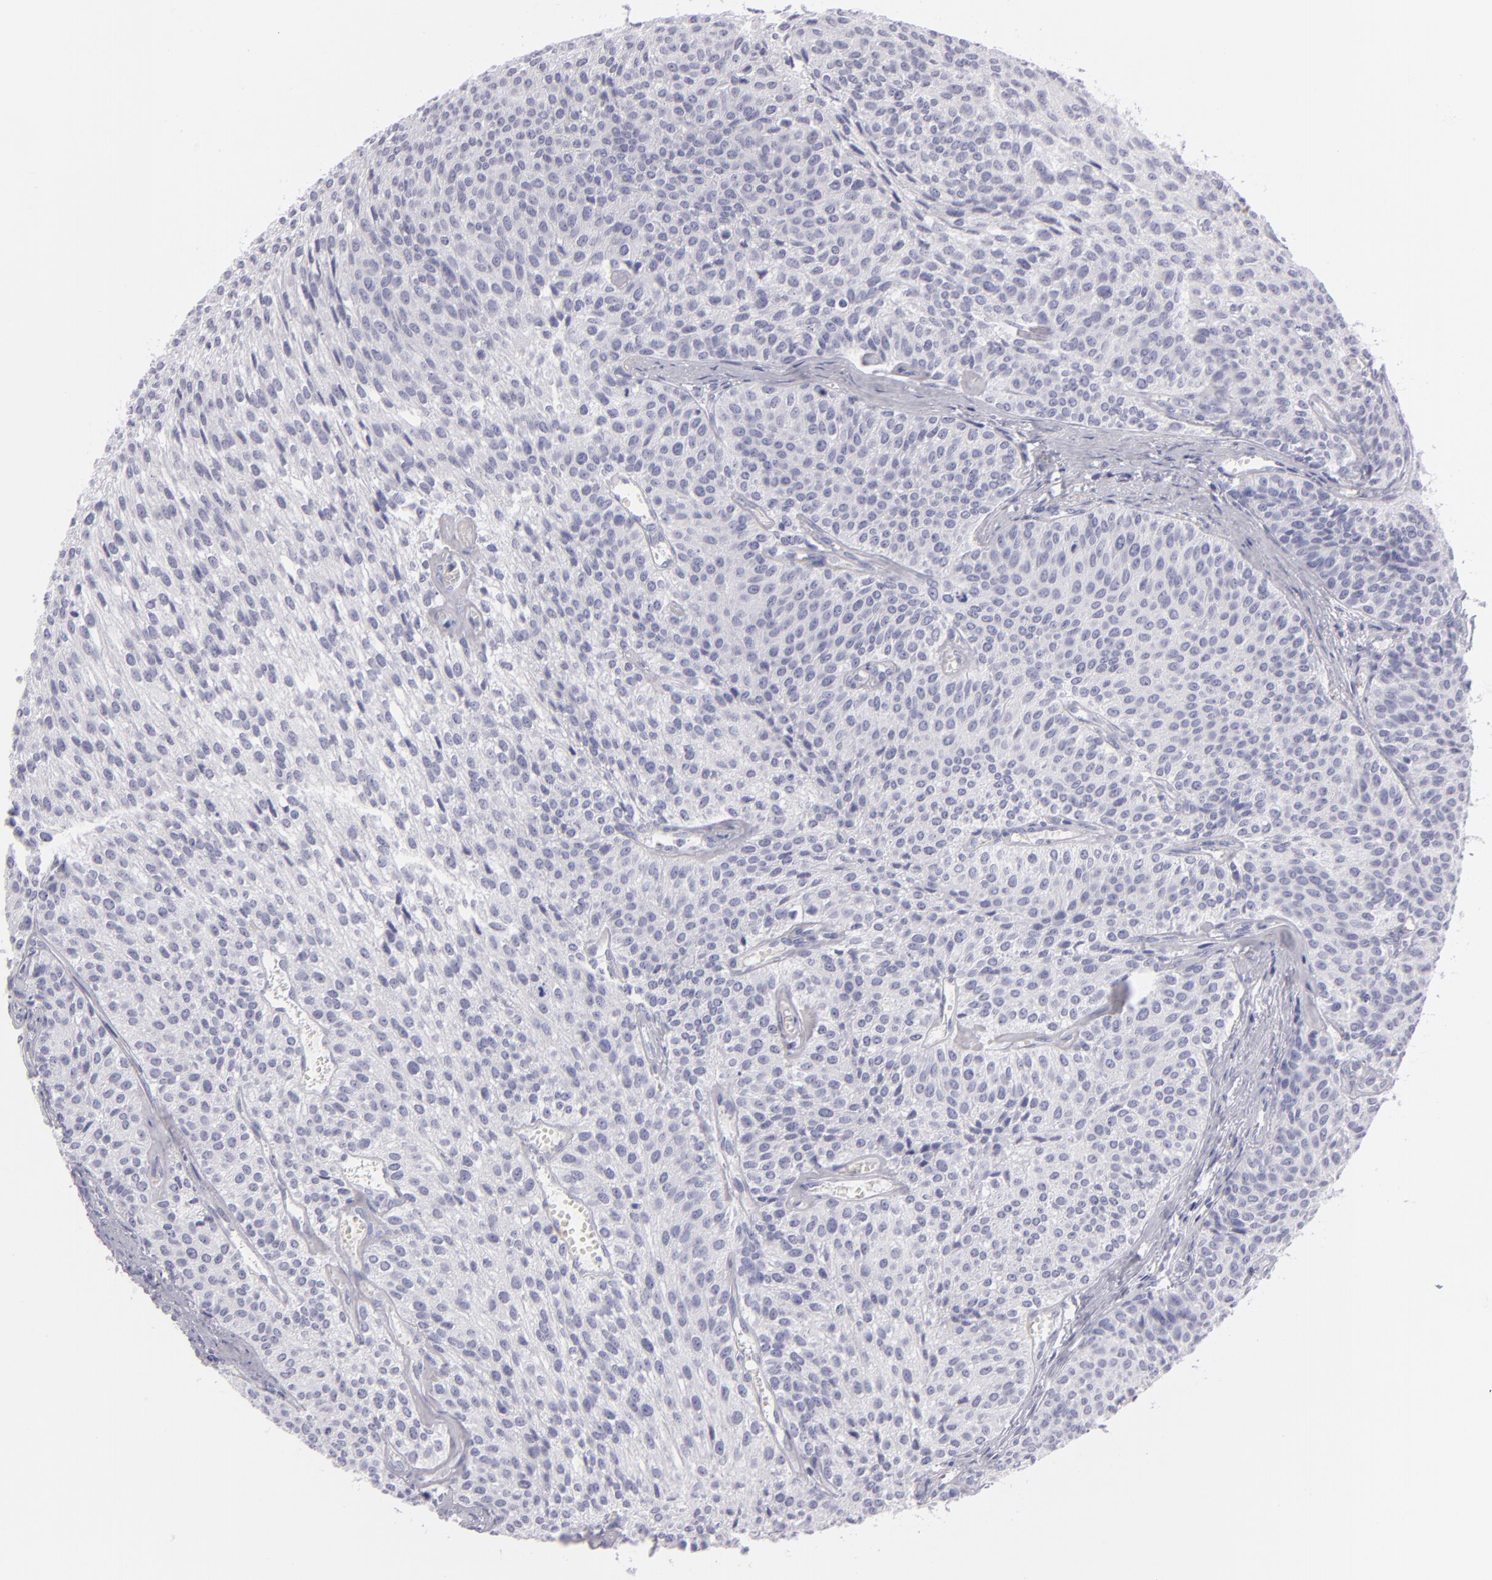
{"staining": {"intensity": "negative", "quantity": "none", "location": "none"}, "tissue": "urothelial cancer", "cell_type": "Tumor cells", "image_type": "cancer", "snomed": [{"axis": "morphology", "description": "Urothelial carcinoma, Low grade"}, {"axis": "topography", "description": "Urinary bladder"}], "caption": "The photomicrograph exhibits no significant staining in tumor cells of urothelial cancer.", "gene": "VIL1", "patient": {"sex": "female", "age": 73}}